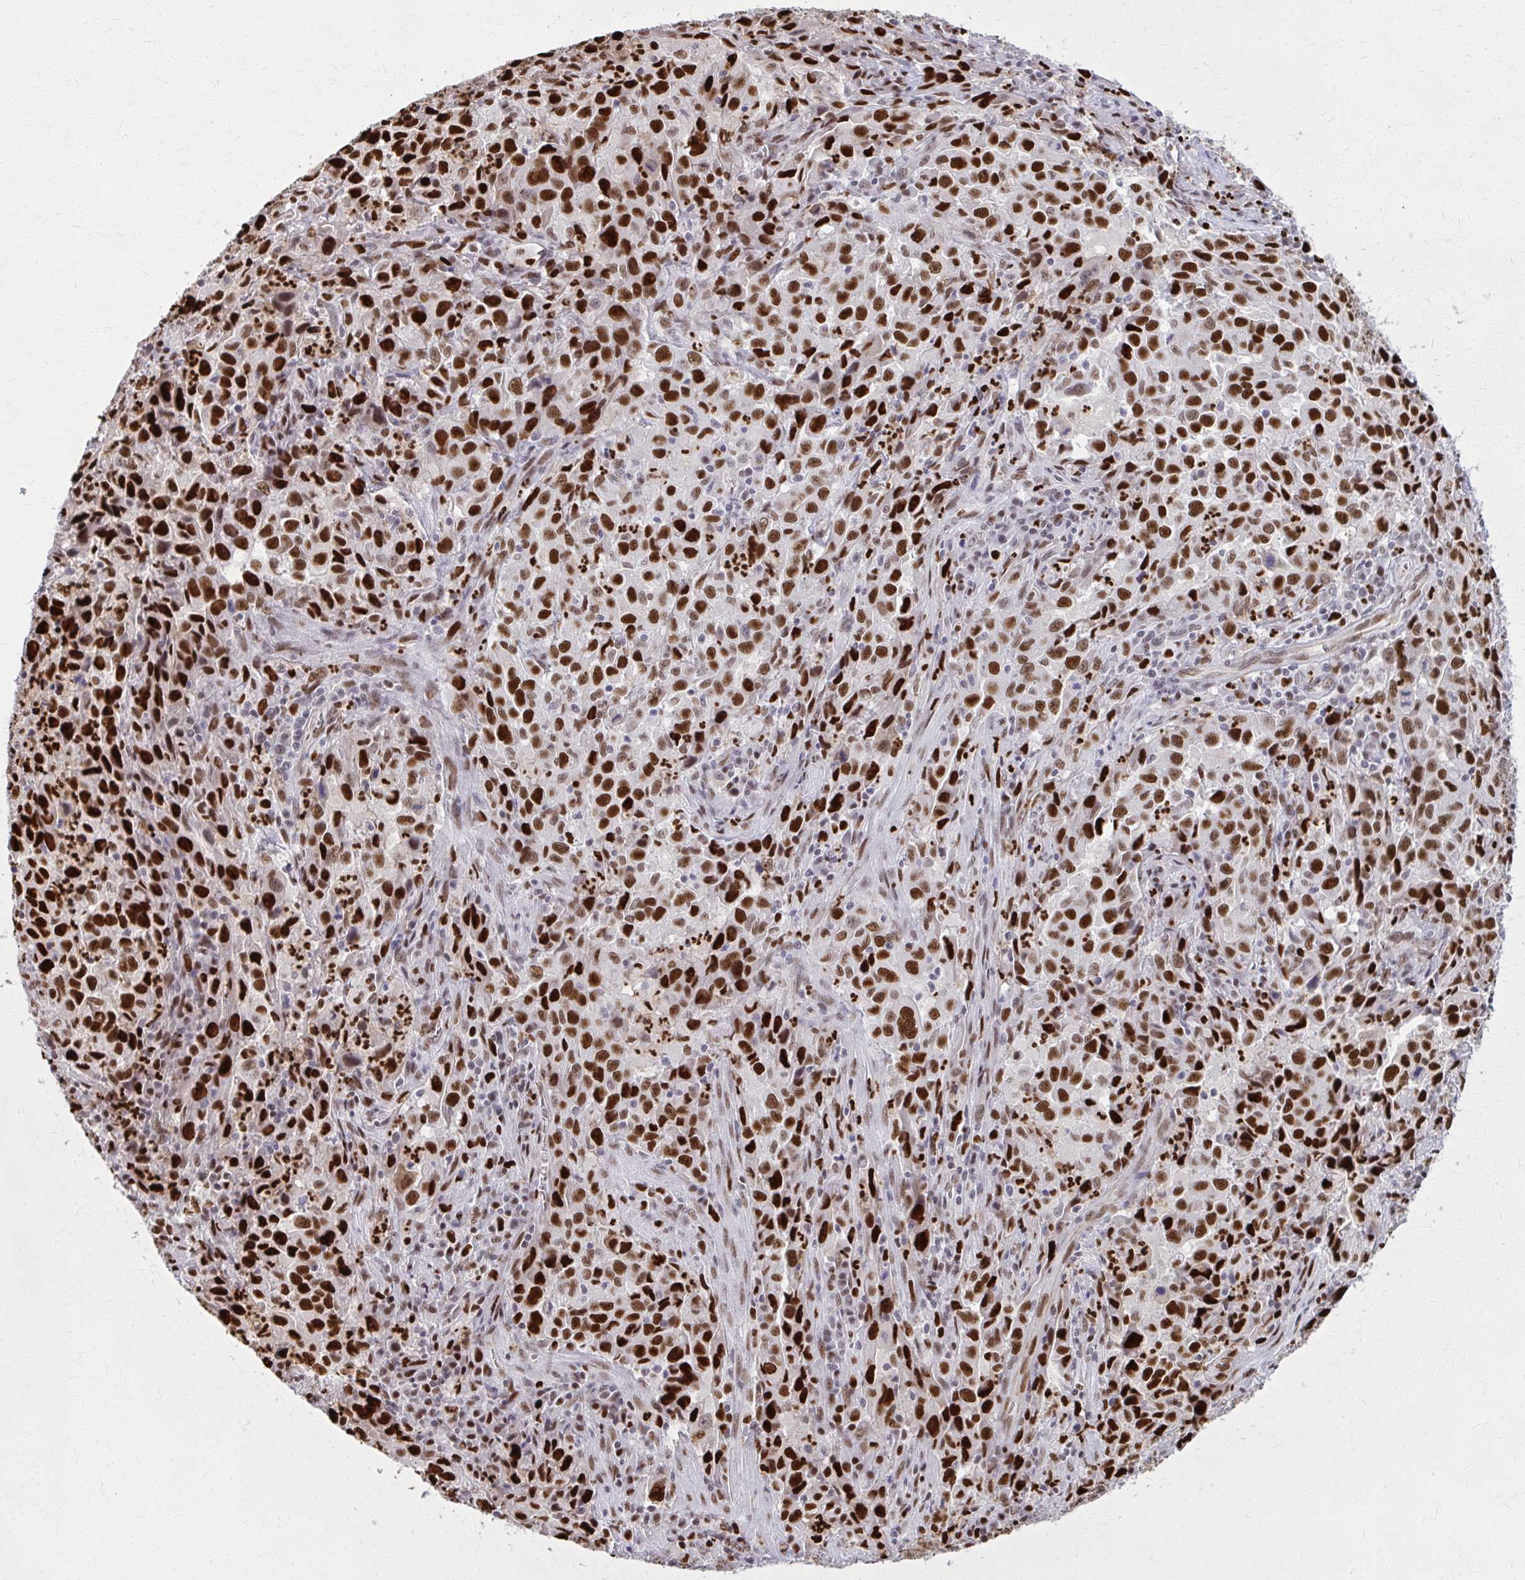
{"staining": {"intensity": "strong", "quantity": ">75%", "location": "nuclear"}, "tissue": "lung cancer", "cell_type": "Tumor cells", "image_type": "cancer", "snomed": [{"axis": "morphology", "description": "Adenocarcinoma, NOS"}, {"axis": "topography", "description": "Lung"}], "caption": "An immunohistochemistry (IHC) micrograph of tumor tissue is shown. Protein staining in brown shows strong nuclear positivity in adenocarcinoma (lung) within tumor cells.", "gene": "ZNF559", "patient": {"sex": "male", "age": 67}}